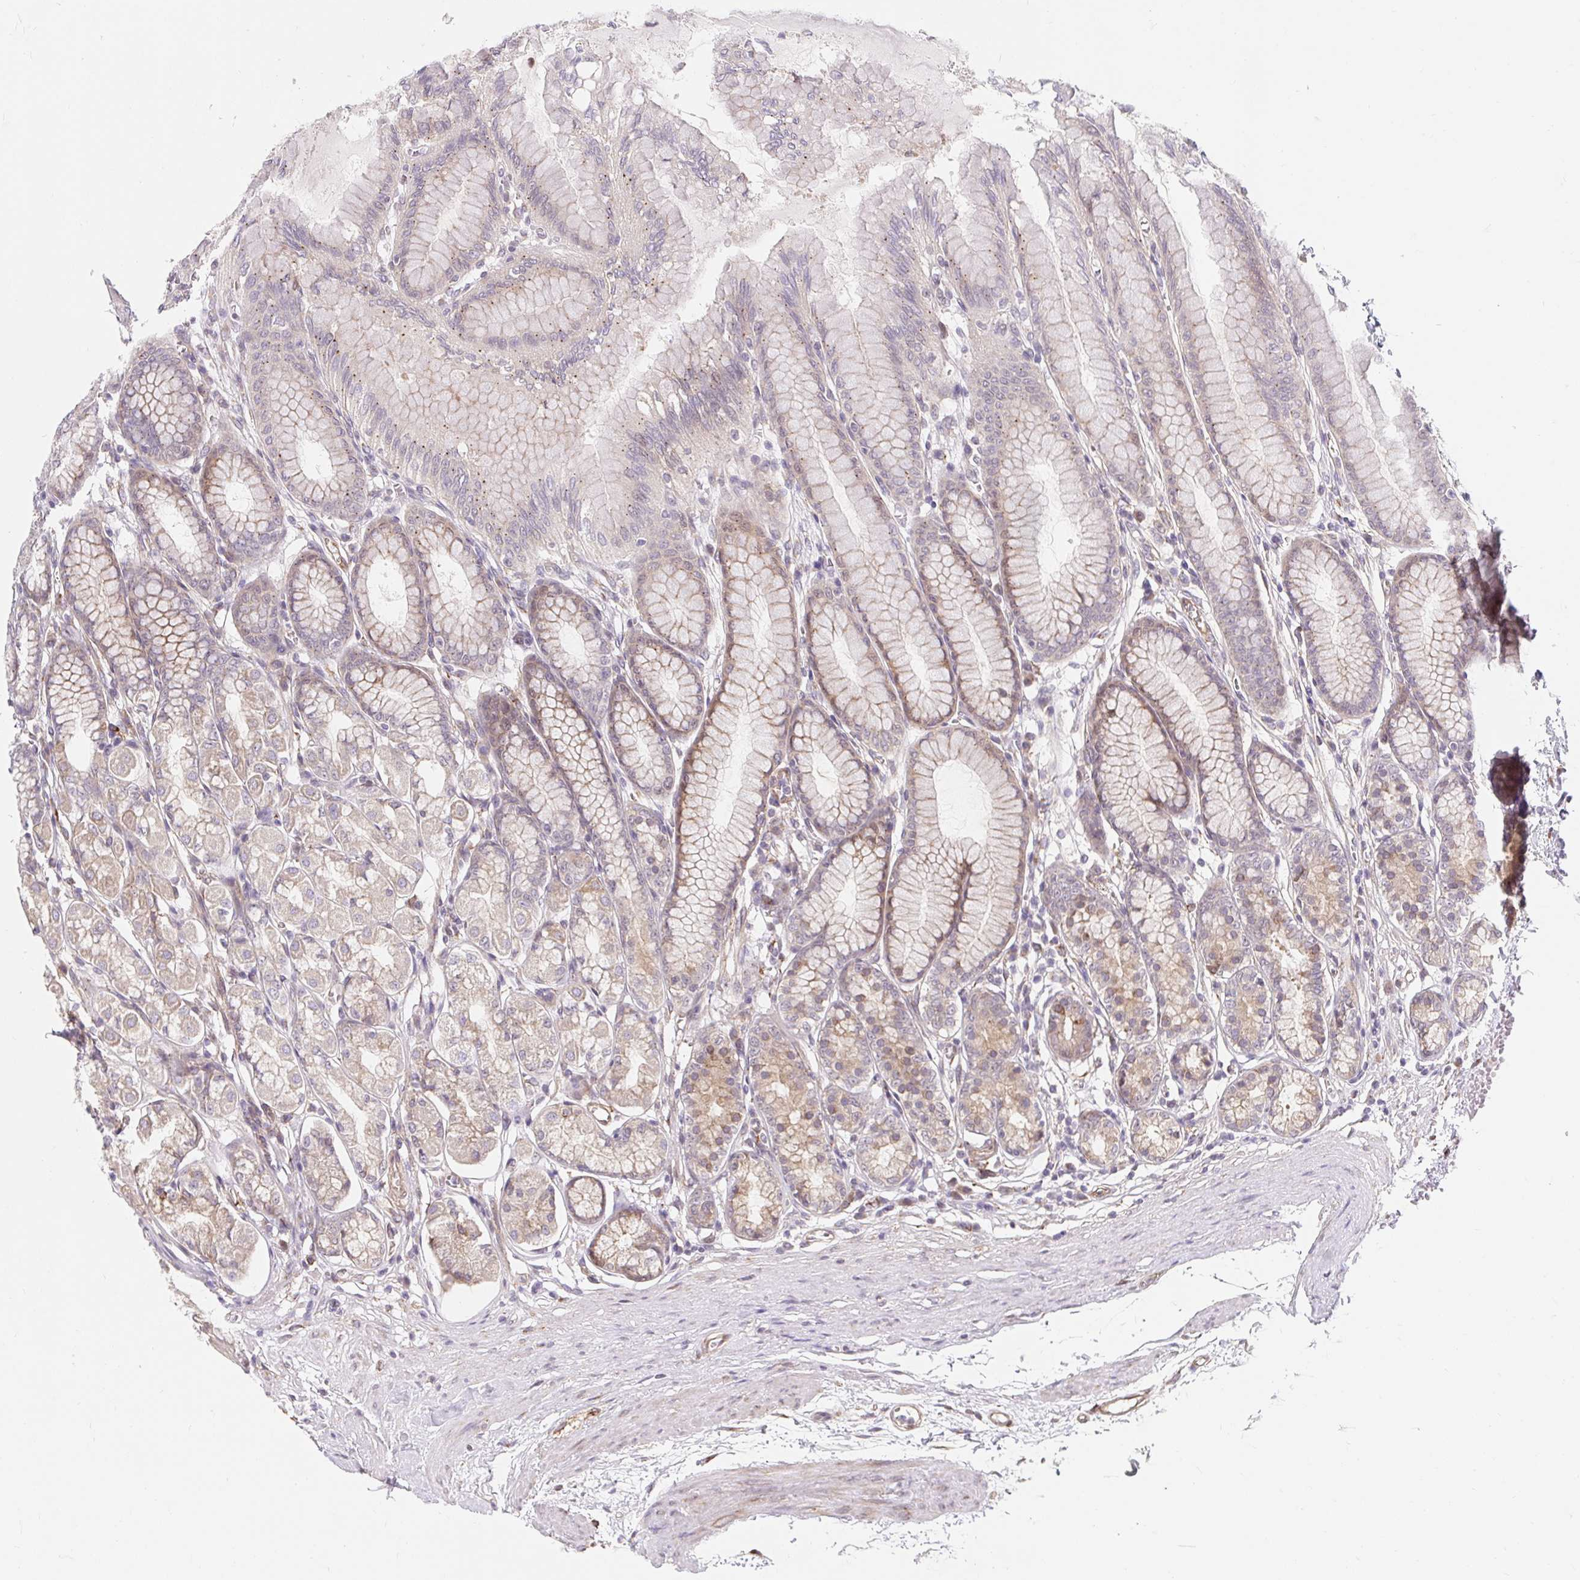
{"staining": {"intensity": "moderate", "quantity": "<25%", "location": "cytoplasmic/membranous"}, "tissue": "stomach", "cell_type": "Glandular cells", "image_type": "normal", "snomed": [{"axis": "morphology", "description": "Normal tissue, NOS"}, {"axis": "topography", "description": "Stomach"}, {"axis": "topography", "description": "Stomach, lower"}], "caption": "The image shows immunohistochemical staining of normal stomach. There is moderate cytoplasmic/membranous expression is appreciated in approximately <25% of glandular cells.", "gene": "LYPD5", "patient": {"sex": "male", "age": 76}}